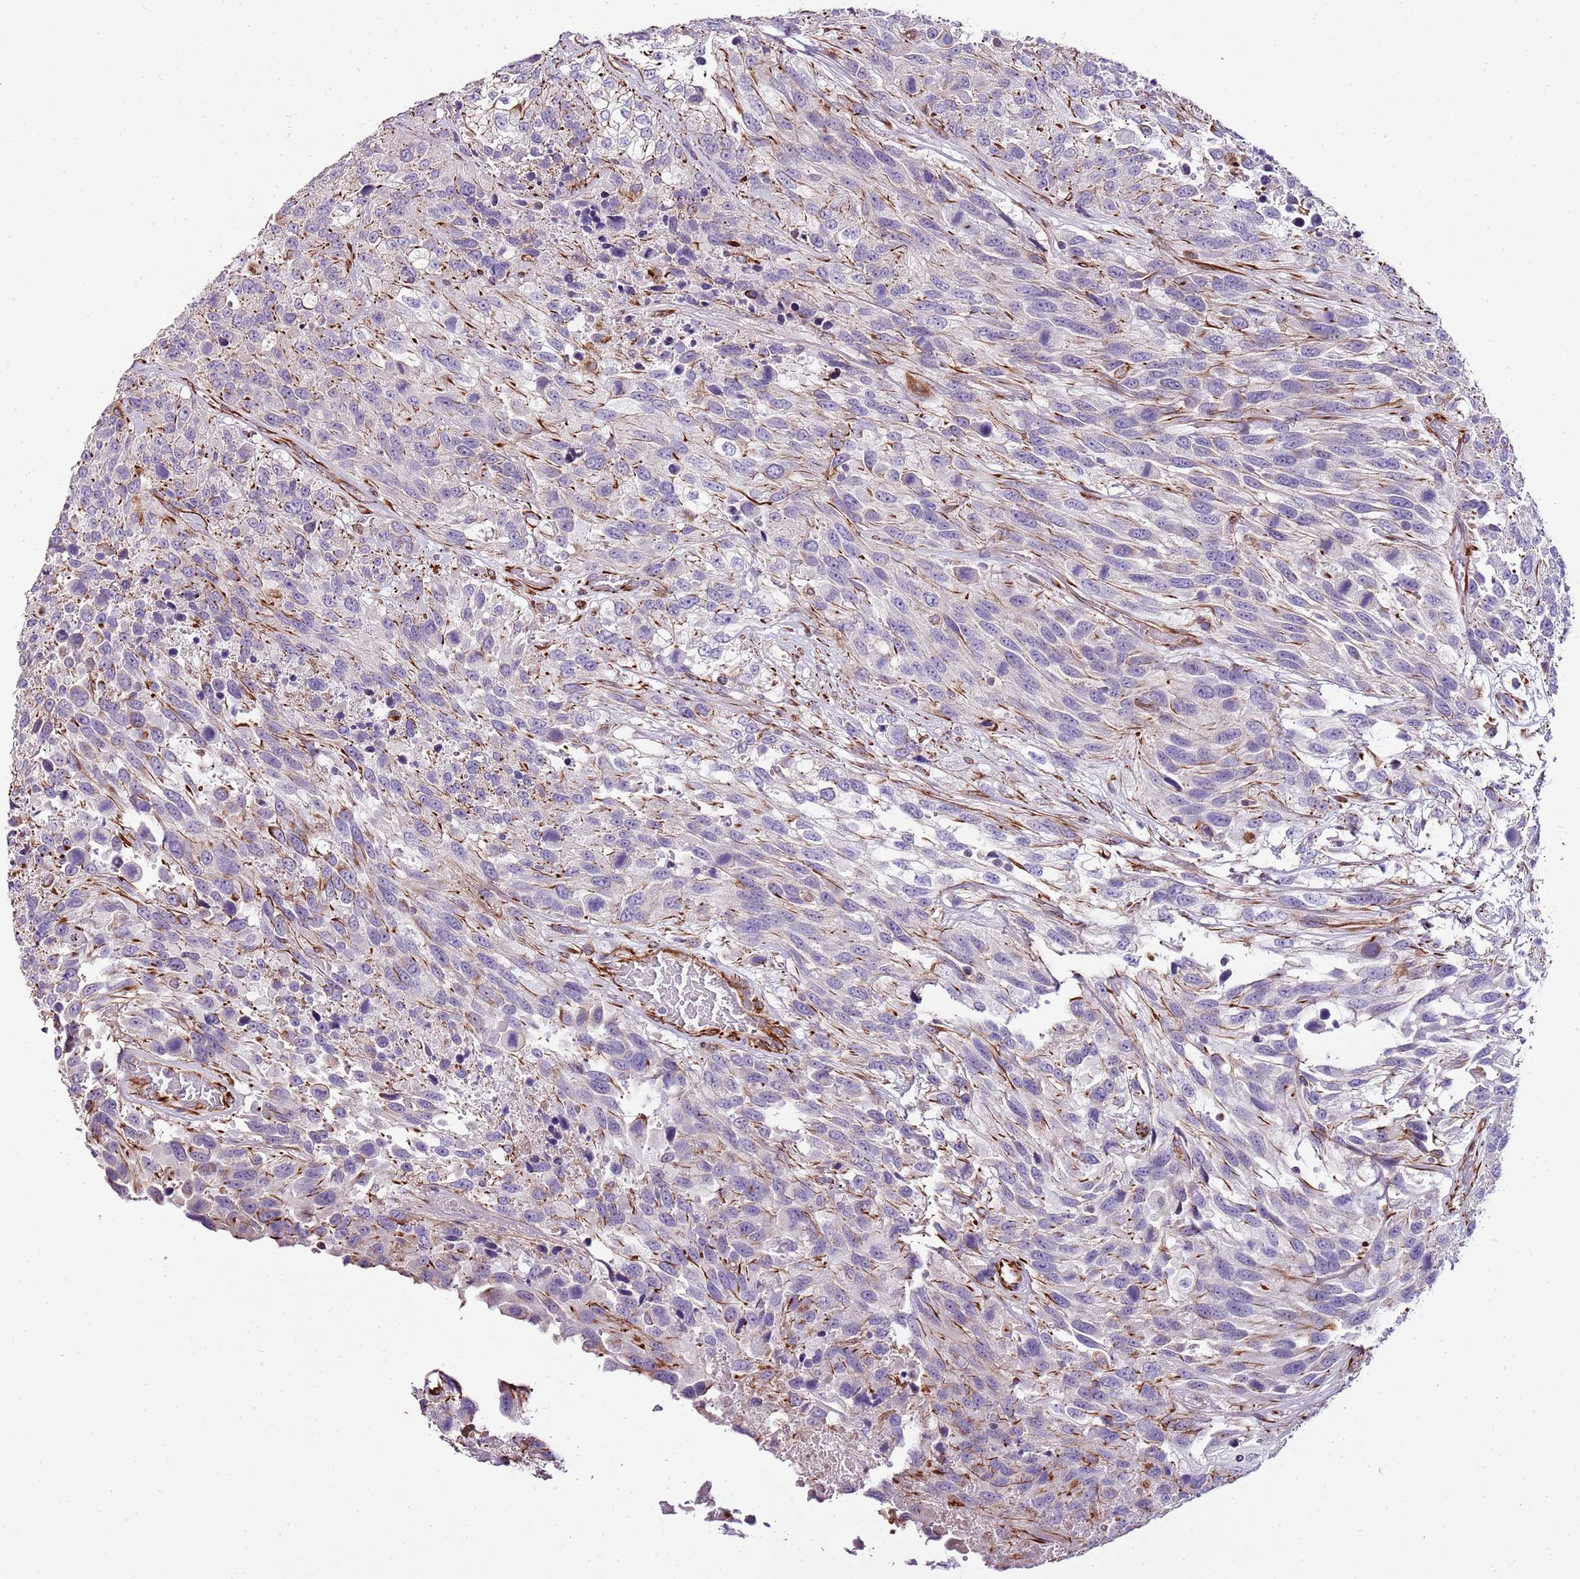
{"staining": {"intensity": "negative", "quantity": "none", "location": "none"}, "tissue": "urothelial cancer", "cell_type": "Tumor cells", "image_type": "cancer", "snomed": [{"axis": "morphology", "description": "Urothelial carcinoma, High grade"}, {"axis": "topography", "description": "Urinary bladder"}], "caption": "Immunohistochemistry (IHC) histopathology image of human urothelial cancer stained for a protein (brown), which demonstrates no positivity in tumor cells. Nuclei are stained in blue.", "gene": "ZNF786", "patient": {"sex": "female", "age": 70}}